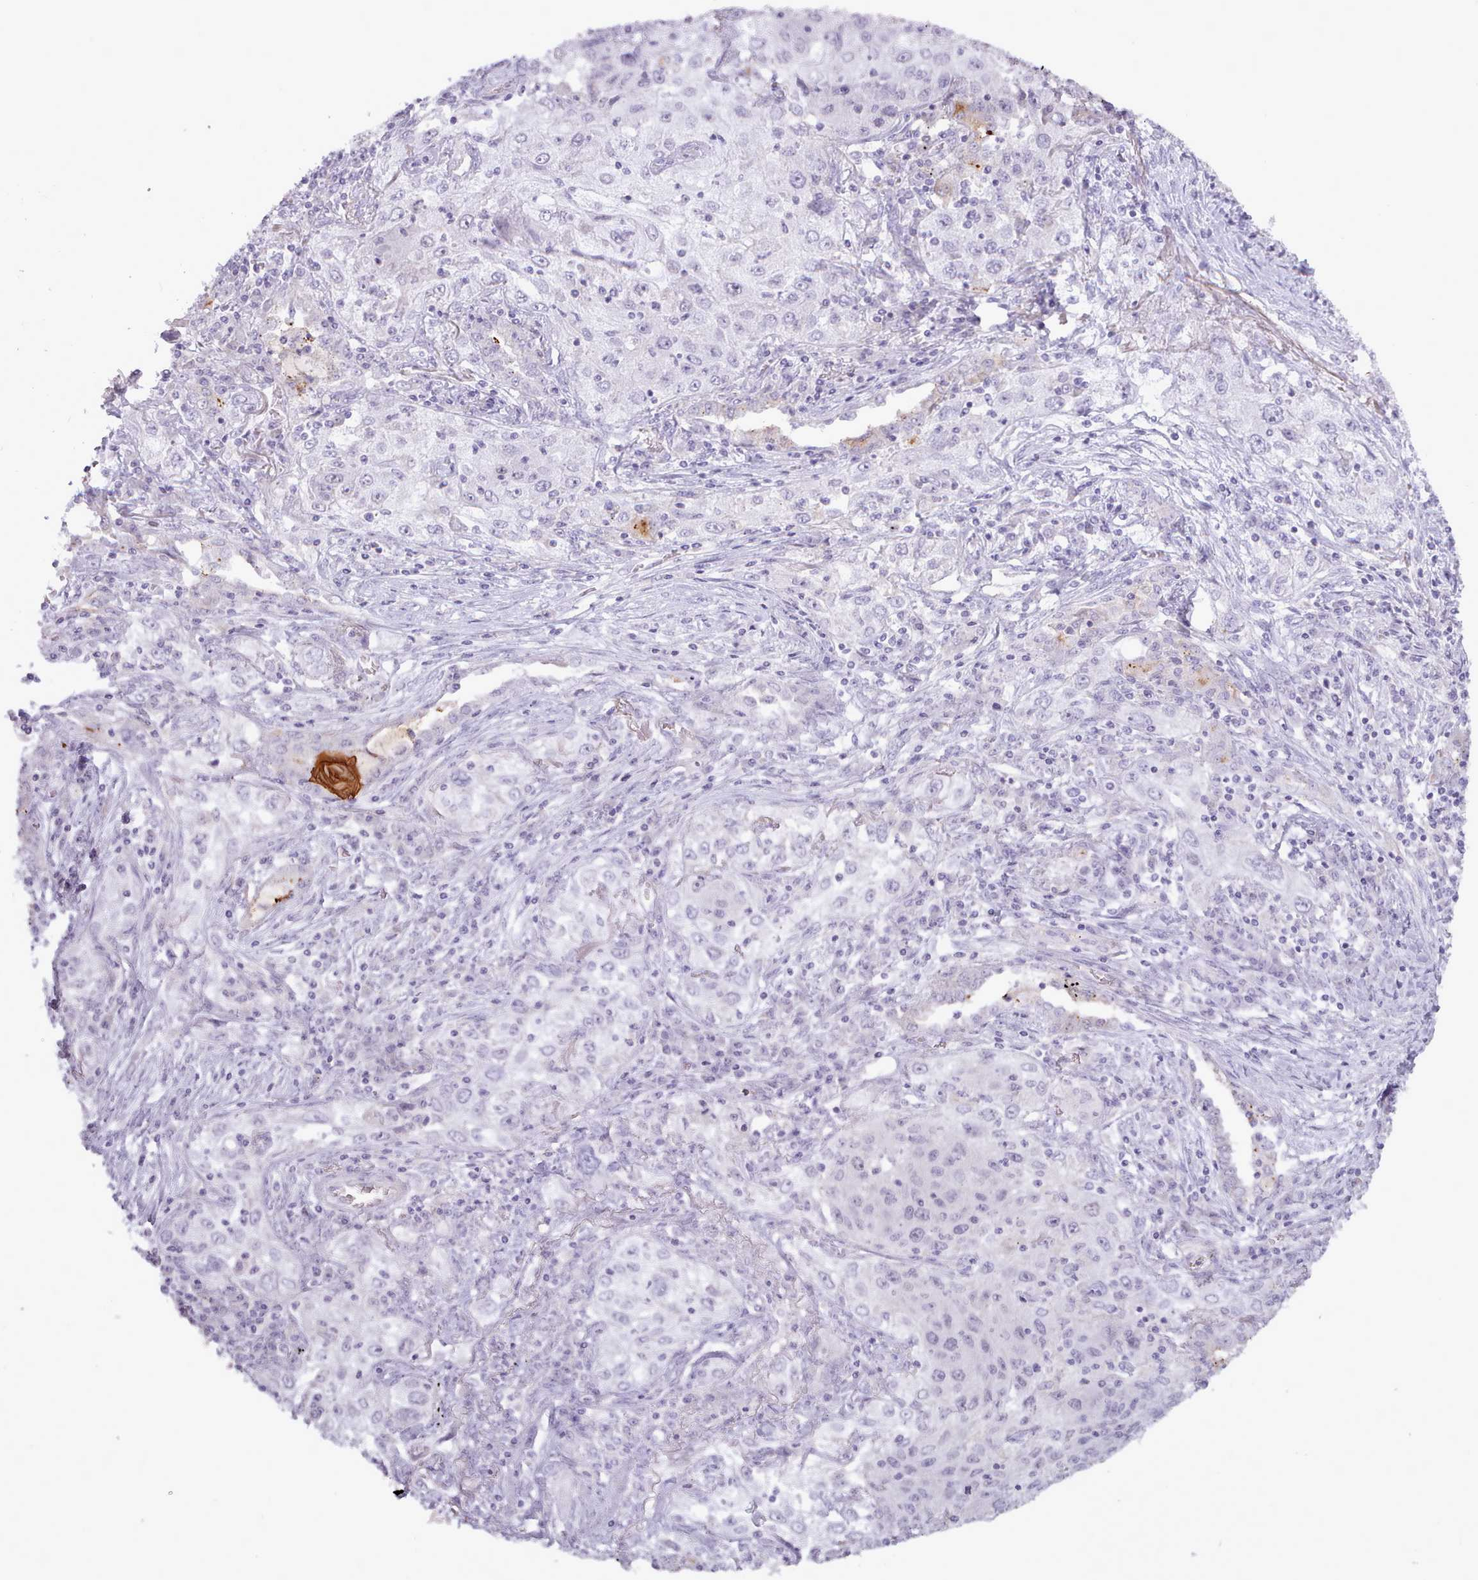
{"staining": {"intensity": "negative", "quantity": "none", "location": "none"}, "tissue": "lung cancer", "cell_type": "Tumor cells", "image_type": "cancer", "snomed": [{"axis": "morphology", "description": "Squamous cell carcinoma, NOS"}, {"axis": "topography", "description": "Lung"}], "caption": "This is an immunohistochemistry histopathology image of human lung cancer. There is no staining in tumor cells.", "gene": "BDKRB2", "patient": {"sex": "female", "age": 69}}